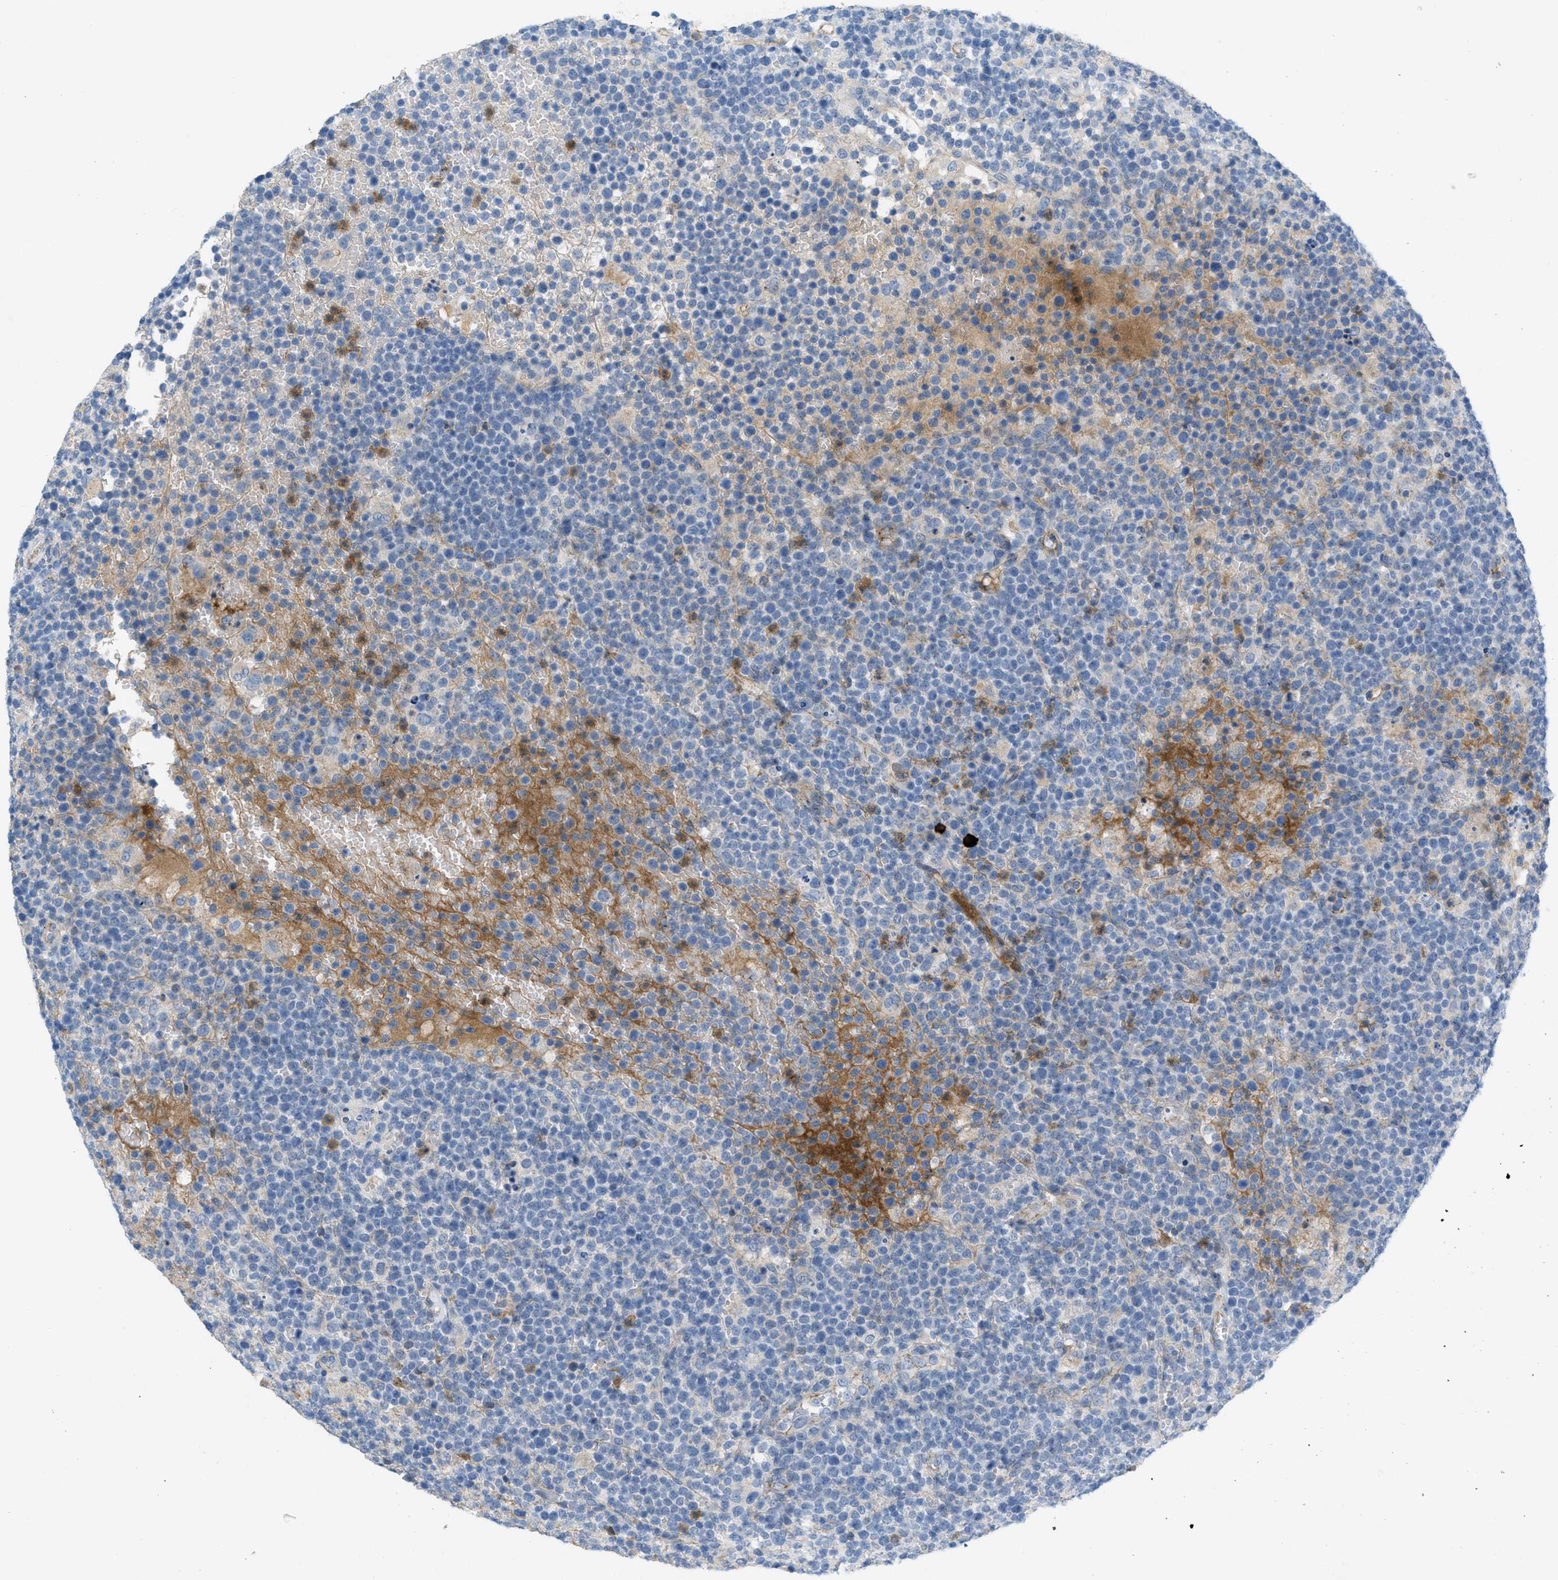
{"staining": {"intensity": "negative", "quantity": "none", "location": "none"}, "tissue": "lymphoma", "cell_type": "Tumor cells", "image_type": "cancer", "snomed": [{"axis": "morphology", "description": "Malignant lymphoma, non-Hodgkin's type, High grade"}, {"axis": "topography", "description": "Lymph node"}], "caption": "Tumor cells are negative for brown protein staining in malignant lymphoma, non-Hodgkin's type (high-grade).", "gene": "CRB3", "patient": {"sex": "male", "age": 61}}